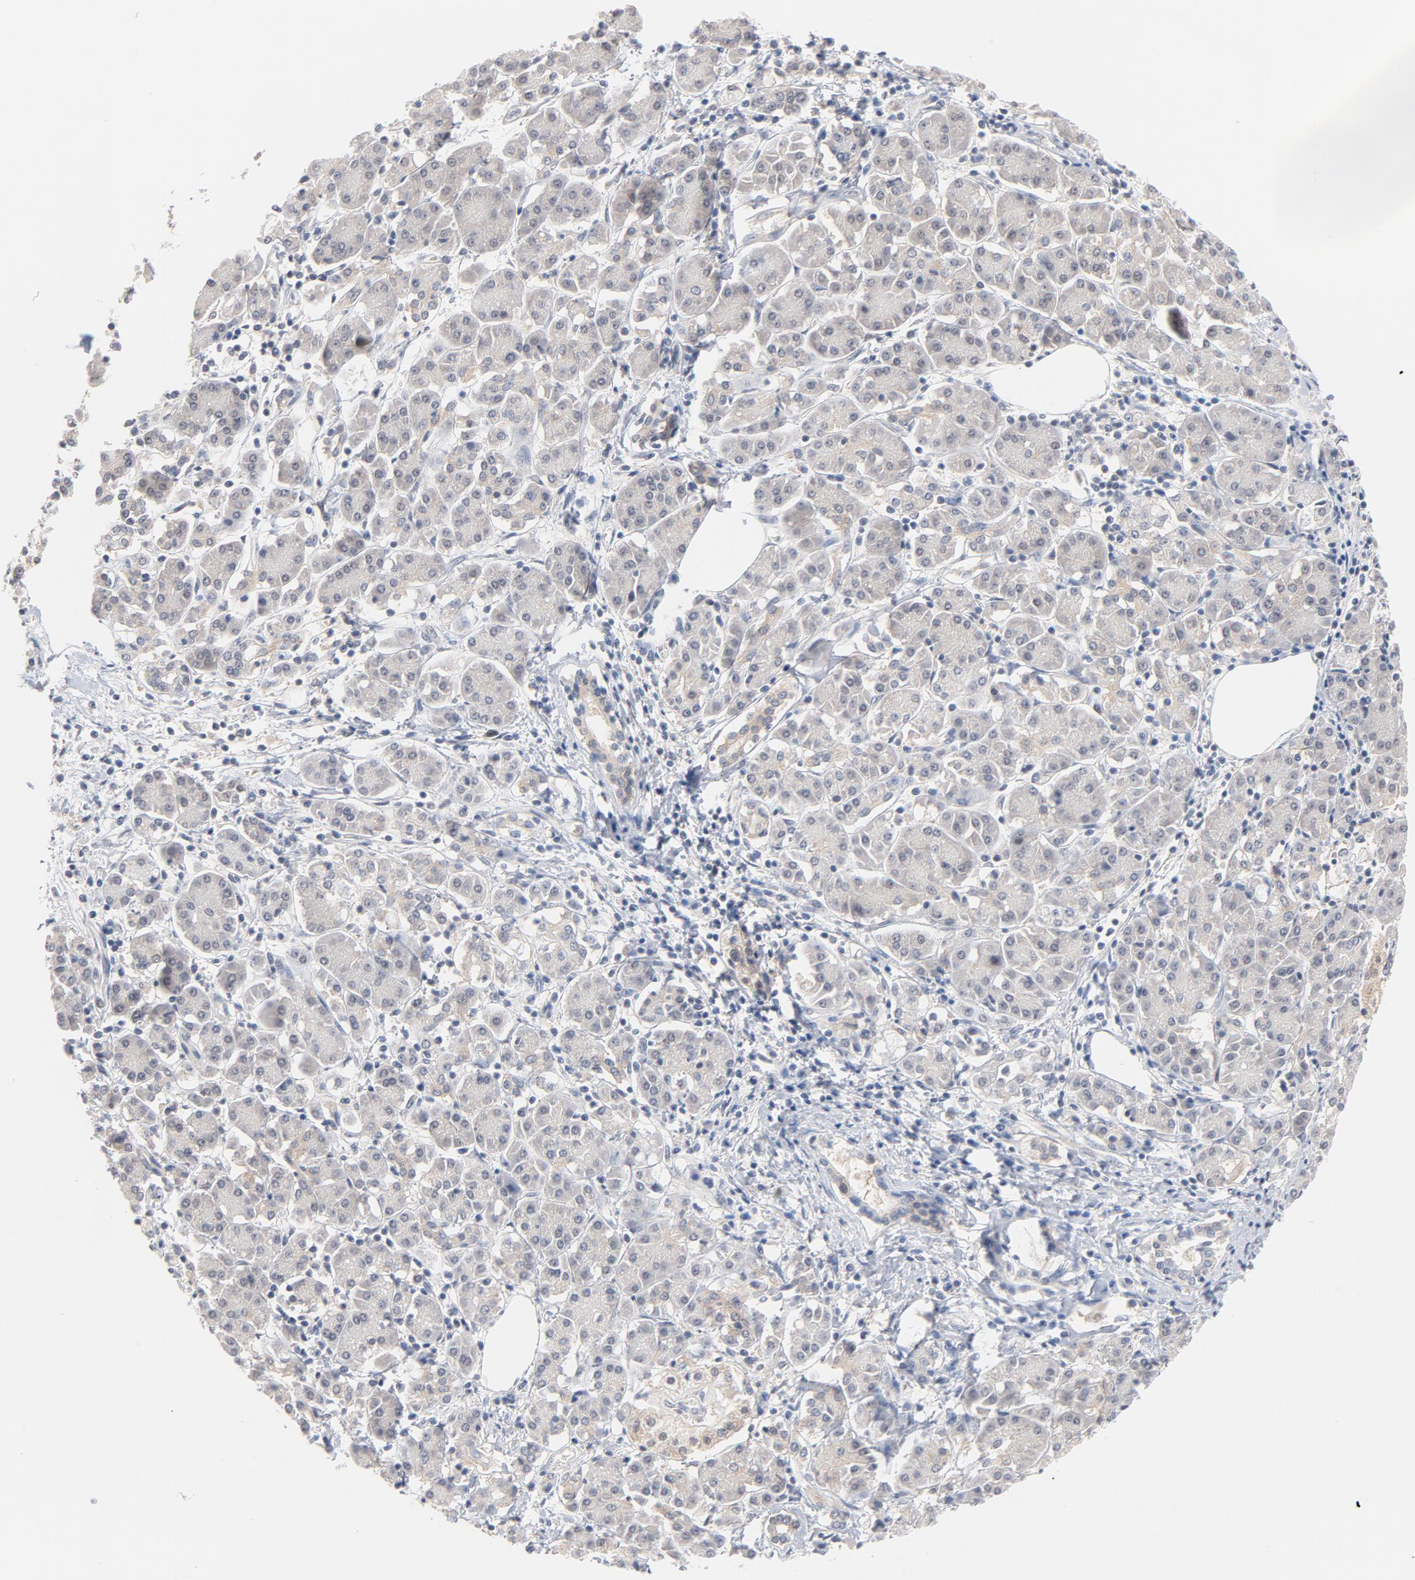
{"staining": {"intensity": "negative", "quantity": "none", "location": "none"}, "tissue": "pancreatic cancer", "cell_type": "Tumor cells", "image_type": "cancer", "snomed": [{"axis": "morphology", "description": "Adenocarcinoma, NOS"}, {"axis": "topography", "description": "Pancreas"}], "caption": "High magnification brightfield microscopy of adenocarcinoma (pancreatic) stained with DAB (3,3'-diaminobenzidine) (brown) and counterstained with hematoxylin (blue): tumor cells show no significant positivity.", "gene": "UBL4A", "patient": {"sex": "female", "age": 57}}